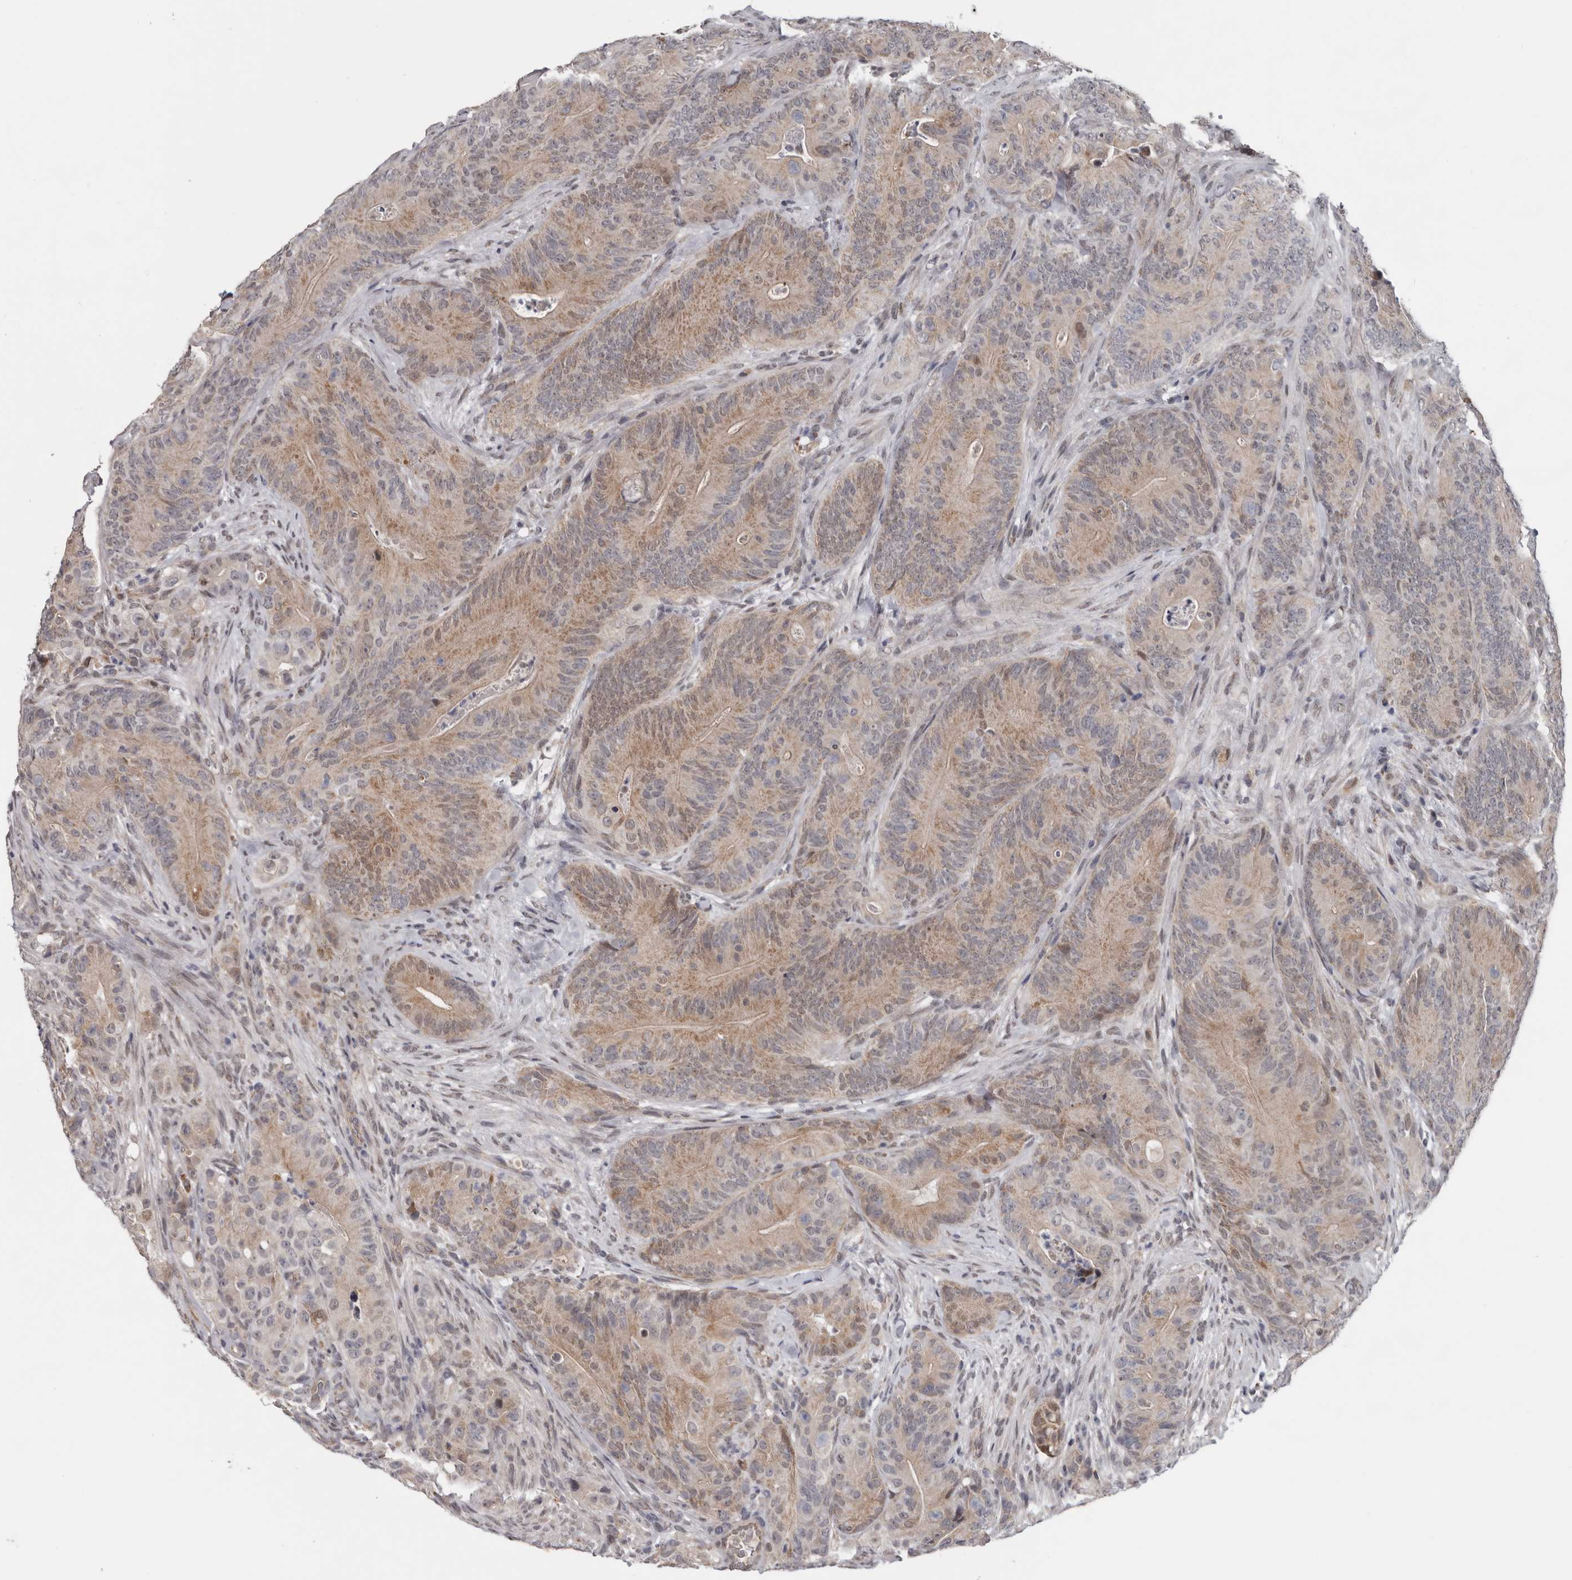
{"staining": {"intensity": "moderate", "quantity": ">75%", "location": "cytoplasmic/membranous,nuclear"}, "tissue": "colorectal cancer", "cell_type": "Tumor cells", "image_type": "cancer", "snomed": [{"axis": "morphology", "description": "Normal tissue, NOS"}, {"axis": "topography", "description": "Colon"}], "caption": "Approximately >75% of tumor cells in colorectal cancer show moderate cytoplasmic/membranous and nuclear protein positivity as visualized by brown immunohistochemical staining.", "gene": "MOGAT2", "patient": {"sex": "female", "age": 82}}